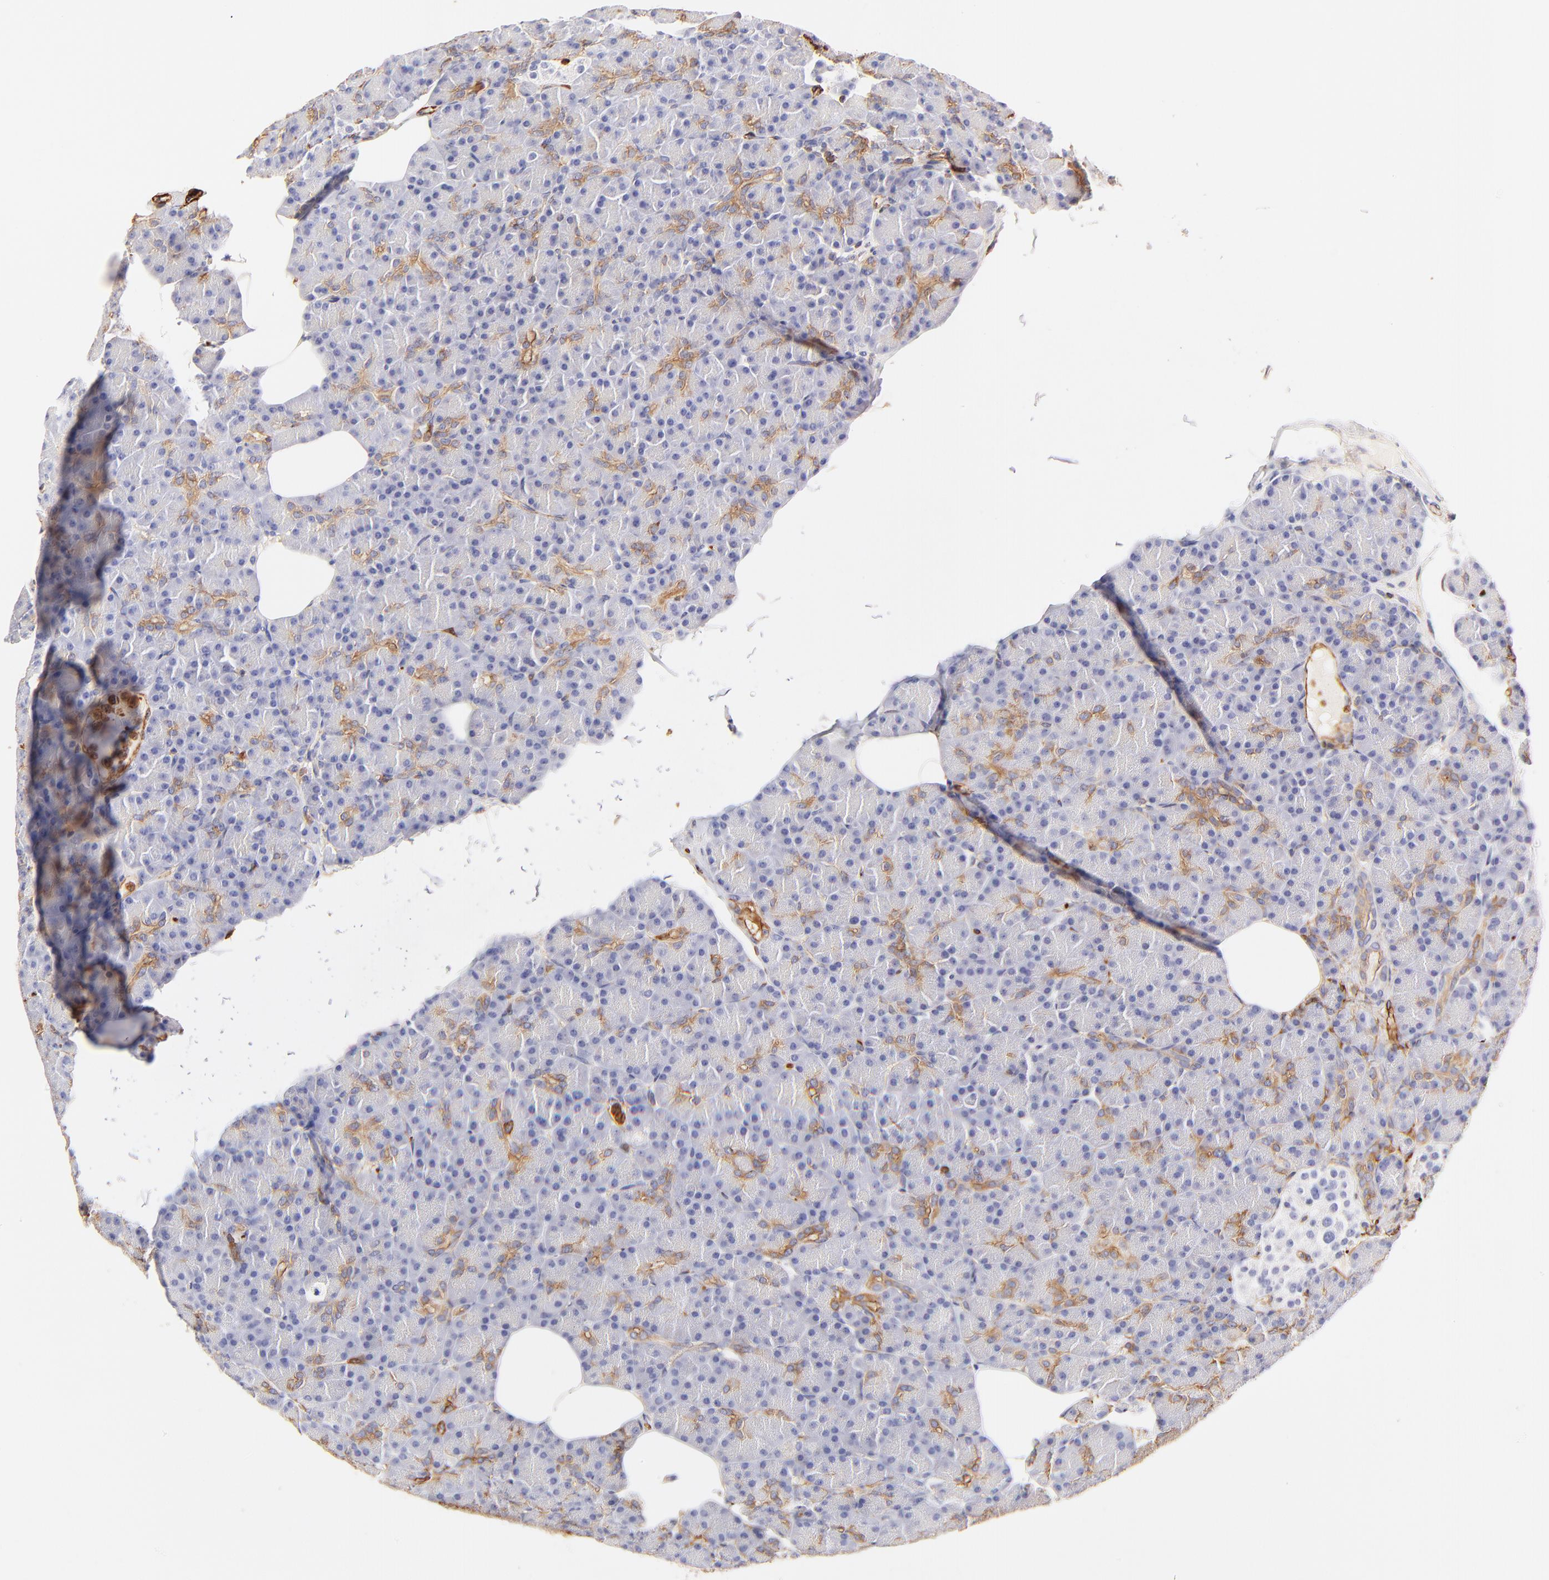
{"staining": {"intensity": "moderate", "quantity": "25%-75%", "location": "cytoplasmic/membranous"}, "tissue": "pancreas", "cell_type": "Exocrine glandular cells", "image_type": "normal", "snomed": [{"axis": "morphology", "description": "Normal tissue, NOS"}, {"axis": "topography", "description": "Pancreas"}], "caption": "Moderate cytoplasmic/membranous protein expression is present in about 25%-75% of exocrine glandular cells in pancreas. Nuclei are stained in blue.", "gene": "FLNA", "patient": {"sex": "female", "age": 43}}